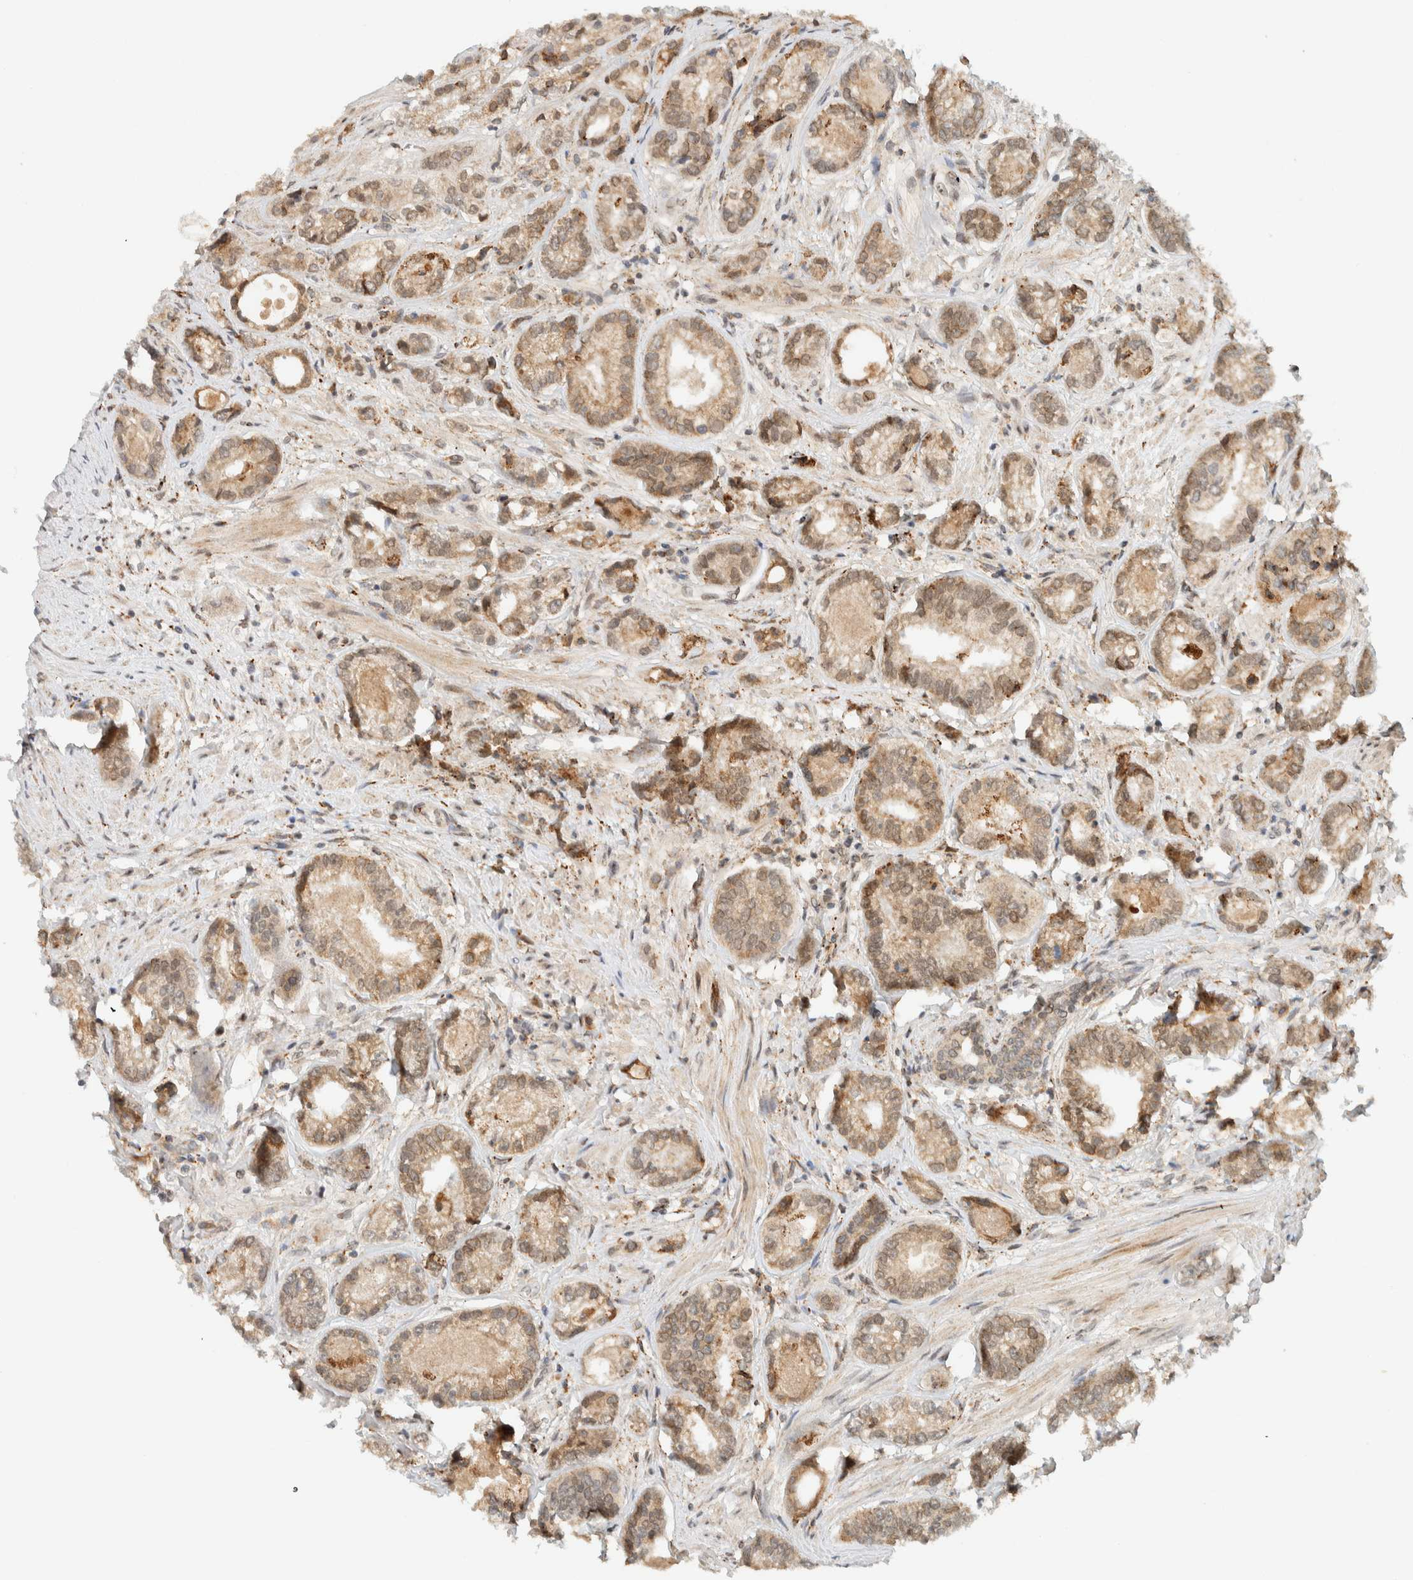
{"staining": {"intensity": "weak", "quantity": ">75%", "location": "cytoplasmic/membranous"}, "tissue": "prostate cancer", "cell_type": "Tumor cells", "image_type": "cancer", "snomed": [{"axis": "morphology", "description": "Adenocarcinoma, High grade"}, {"axis": "topography", "description": "Prostate"}], "caption": "The immunohistochemical stain shows weak cytoplasmic/membranous staining in tumor cells of prostate high-grade adenocarcinoma tissue. (brown staining indicates protein expression, while blue staining denotes nuclei).", "gene": "ITPRID1", "patient": {"sex": "male", "age": 61}}